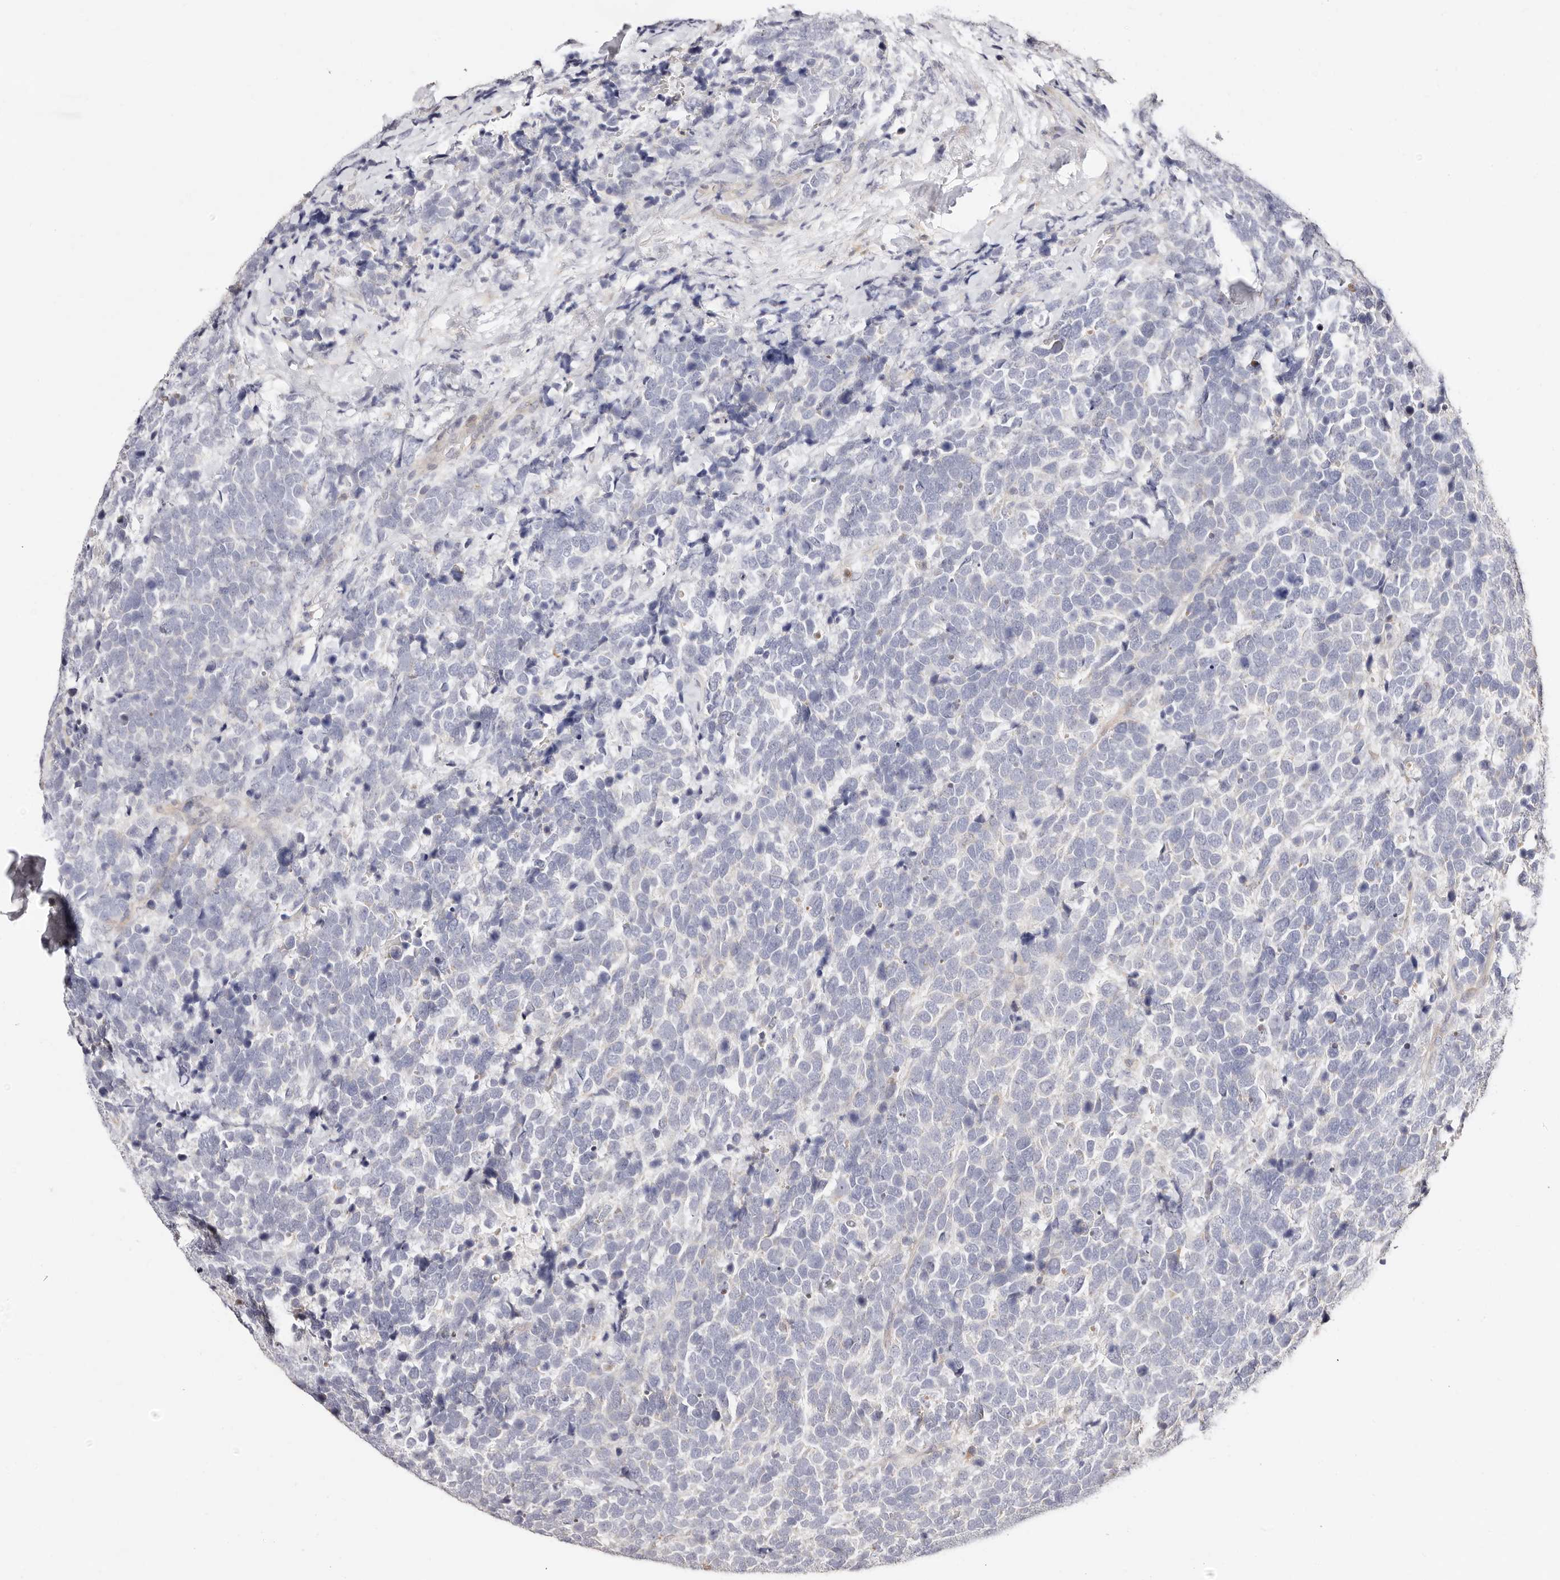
{"staining": {"intensity": "negative", "quantity": "none", "location": "none"}, "tissue": "urothelial cancer", "cell_type": "Tumor cells", "image_type": "cancer", "snomed": [{"axis": "morphology", "description": "Urothelial carcinoma, High grade"}, {"axis": "topography", "description": "Urinary bladder"}], "caption": "The immunohistochemistry micrograph has no significant staining in tumor cells of high-grade urothelial carcinoma tissue.", "gene": "MAPK1", "patient": {"sex": "female", "age": 82}}